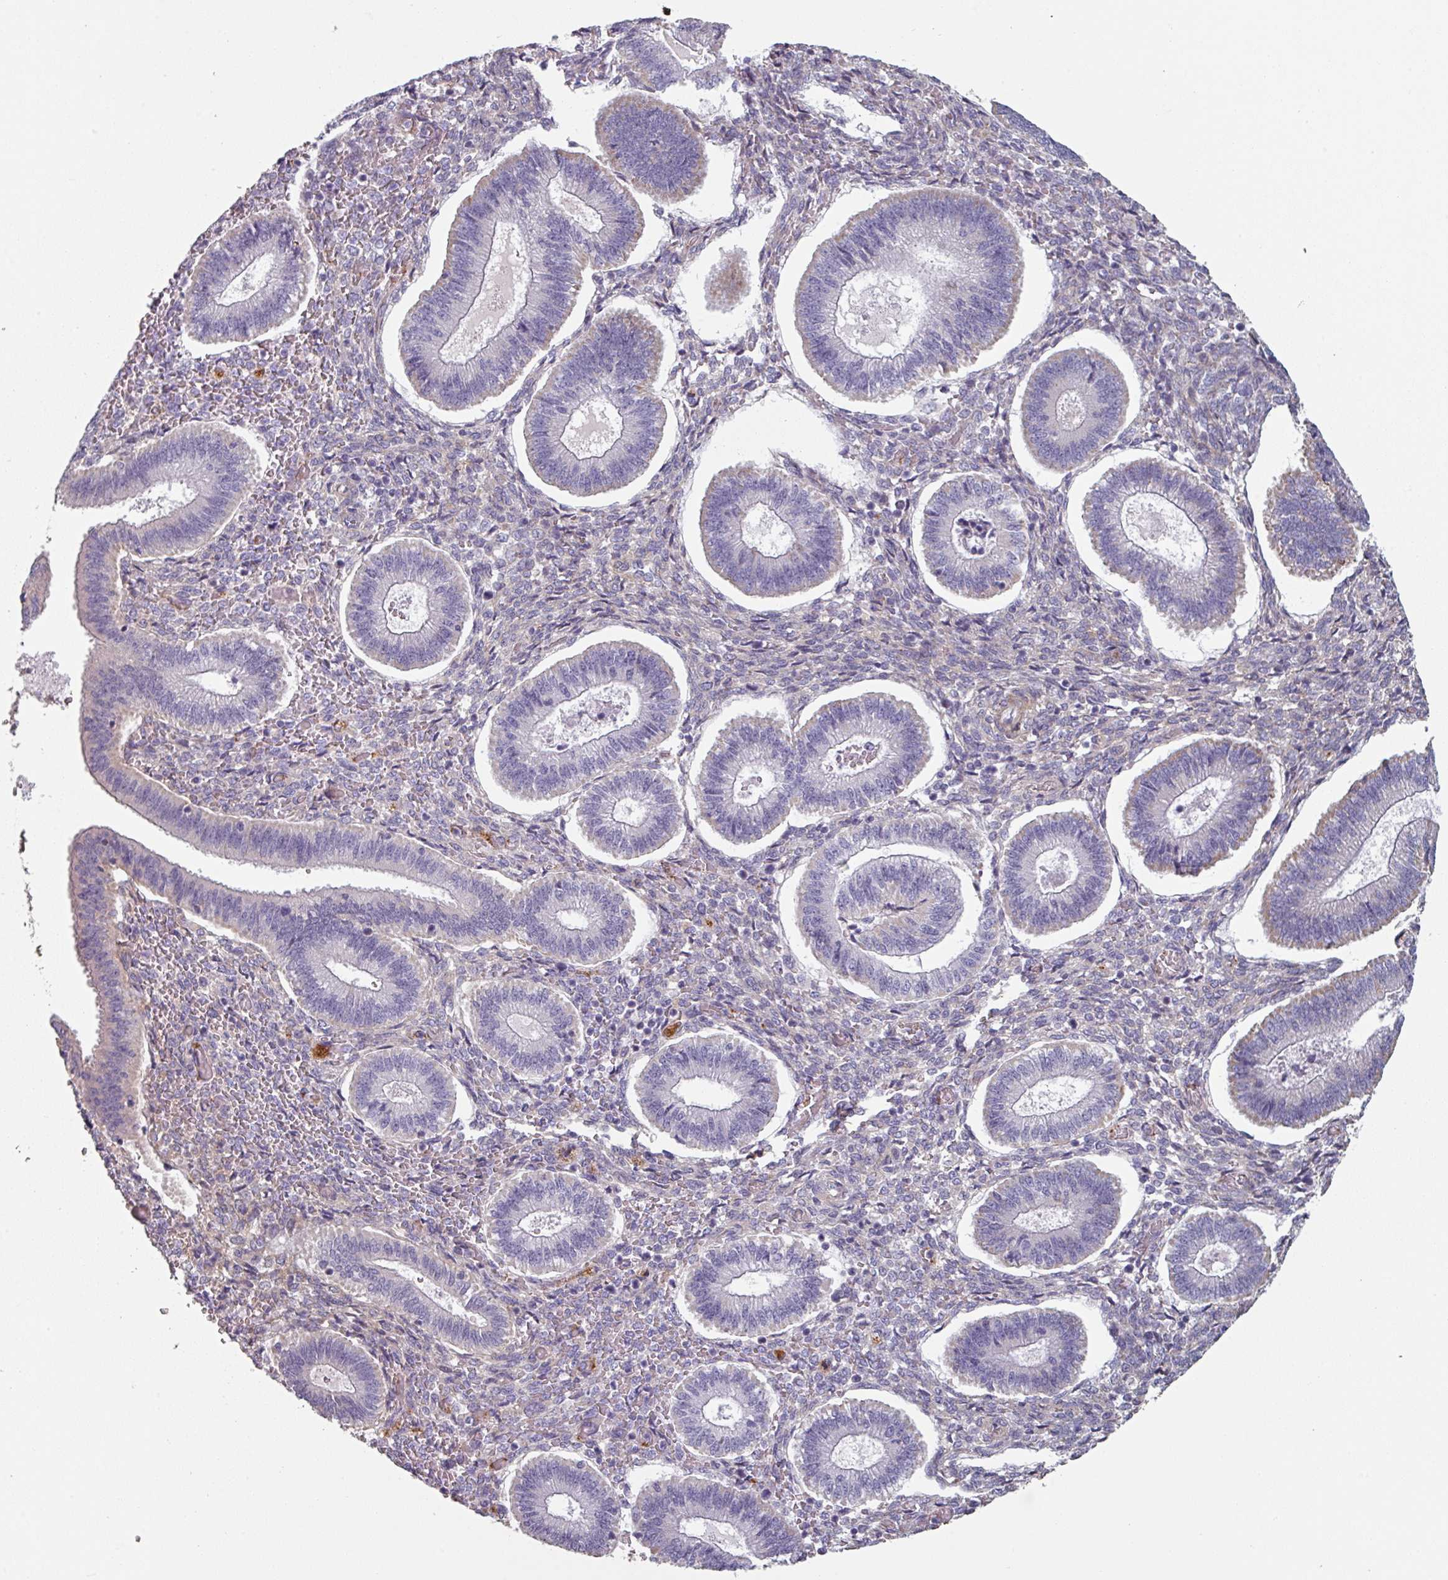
{"staining": {"intensity": "negative", "quantity": "none", "location": "none"}, "tissue": "endometrium", "cell_type": "Cells in endometrial stroma", "image_type": "normal", "snomed": [{"axis": "morphology", "description": "Normal tissue, NOS"}, {"axis": "topography", "description": "Endometrium"}], "caption": "This photomicrograph is of normal endometrium stained with immunohistochemistry to label a protein in brown with the nuclei are counter-stained blue. There is no expression in cells in endometrial stroma.", "gene": "GSTA1", "patient": {"sex": "female", "age": 25}}